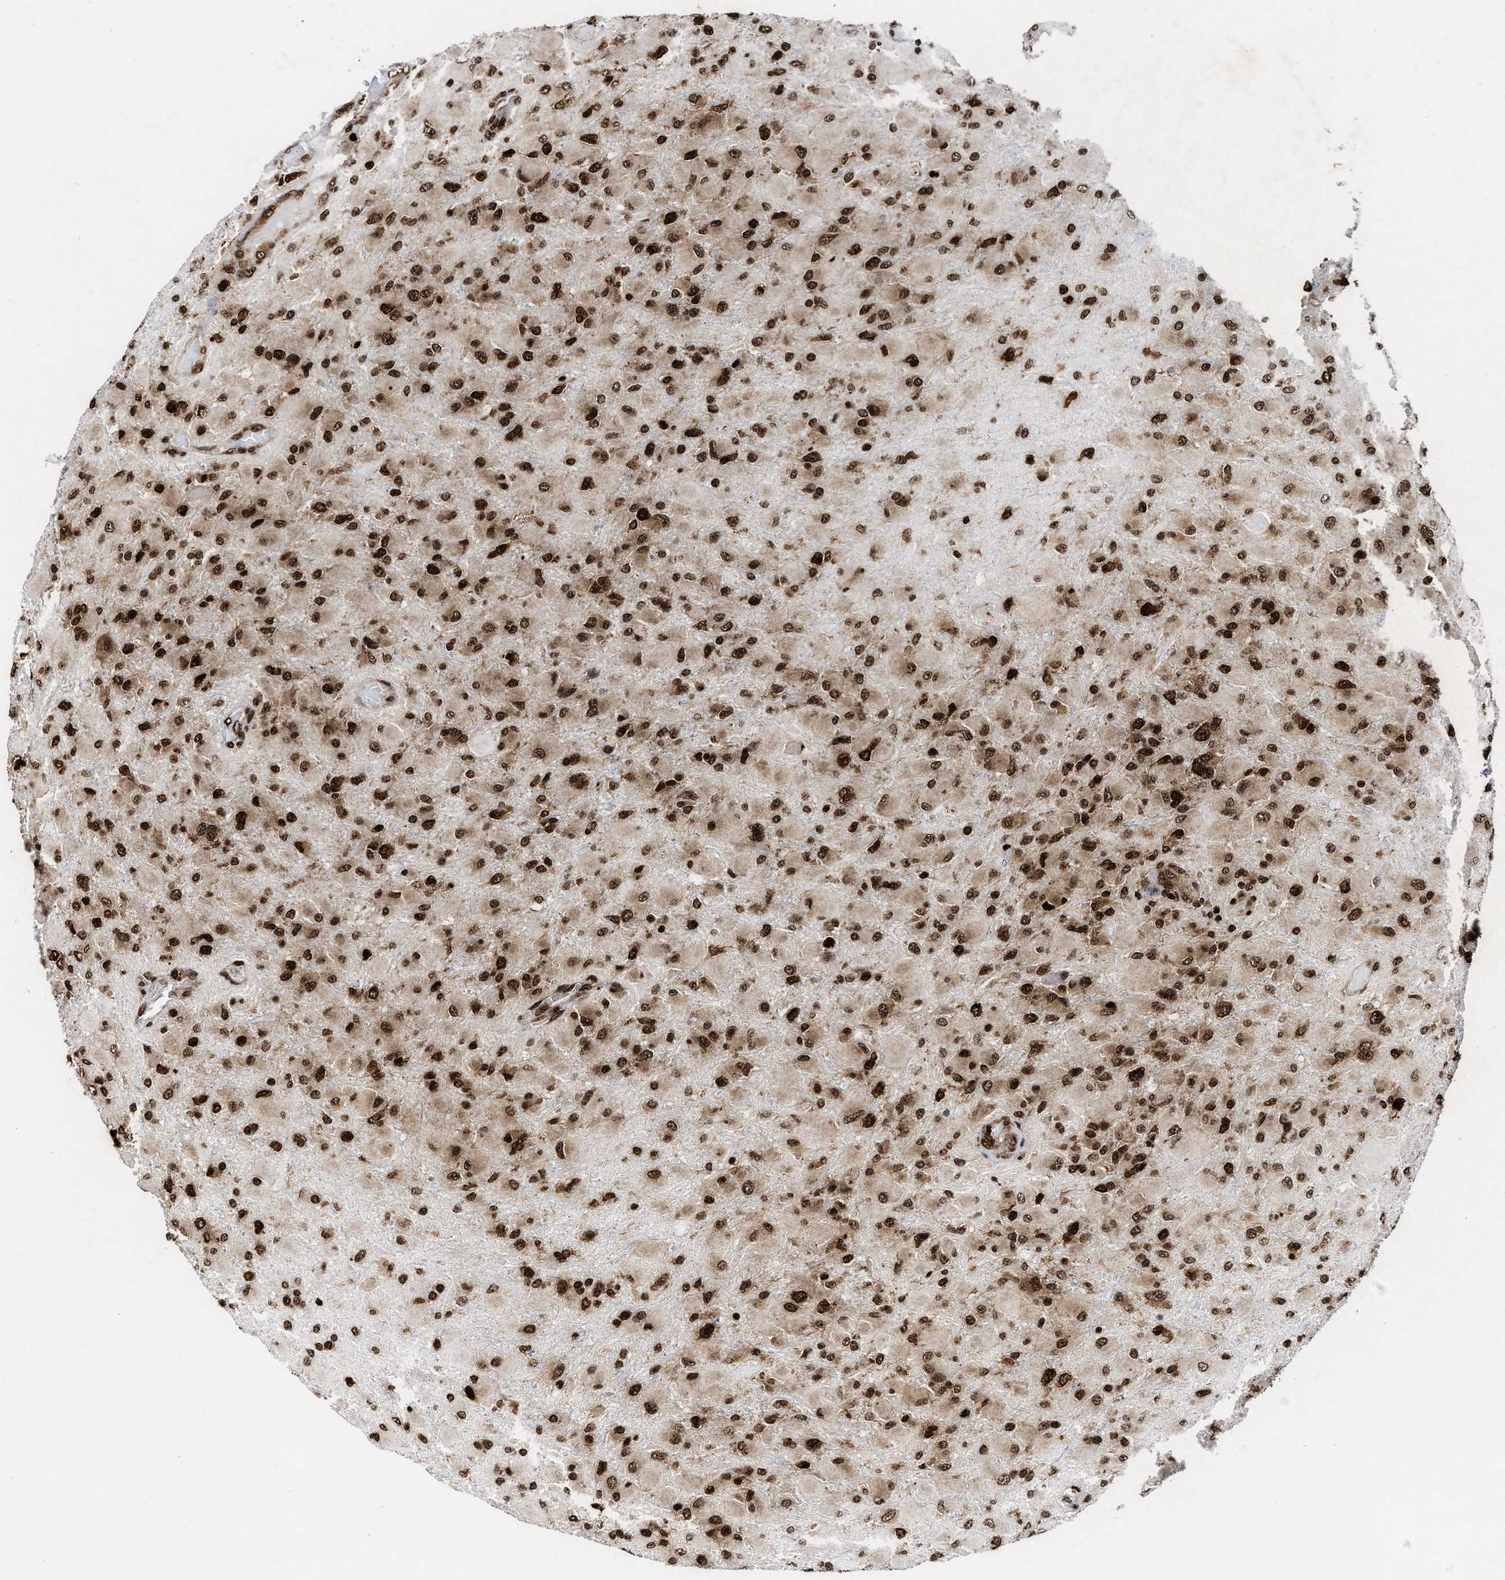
{"staining": {"intensity": "strong", "quantity": ">75%", "location": "nuclear"}, "tissue": "glioma", "cell_type": "Tumor cells", "image_type": "cancer", "snomed": [{"axis": "morphology", "description": "Glioma, malignant, High grade"}, {"axis": "topography", "description": "Cerebral cortex"}], "caption": "Immunohistochemical staining of glioma reveals high levels of strong nuclear protein staining in about >75% of tumor cells.", "gene": "ALYREF", "patient": {"sex": "female", "age": 36}}